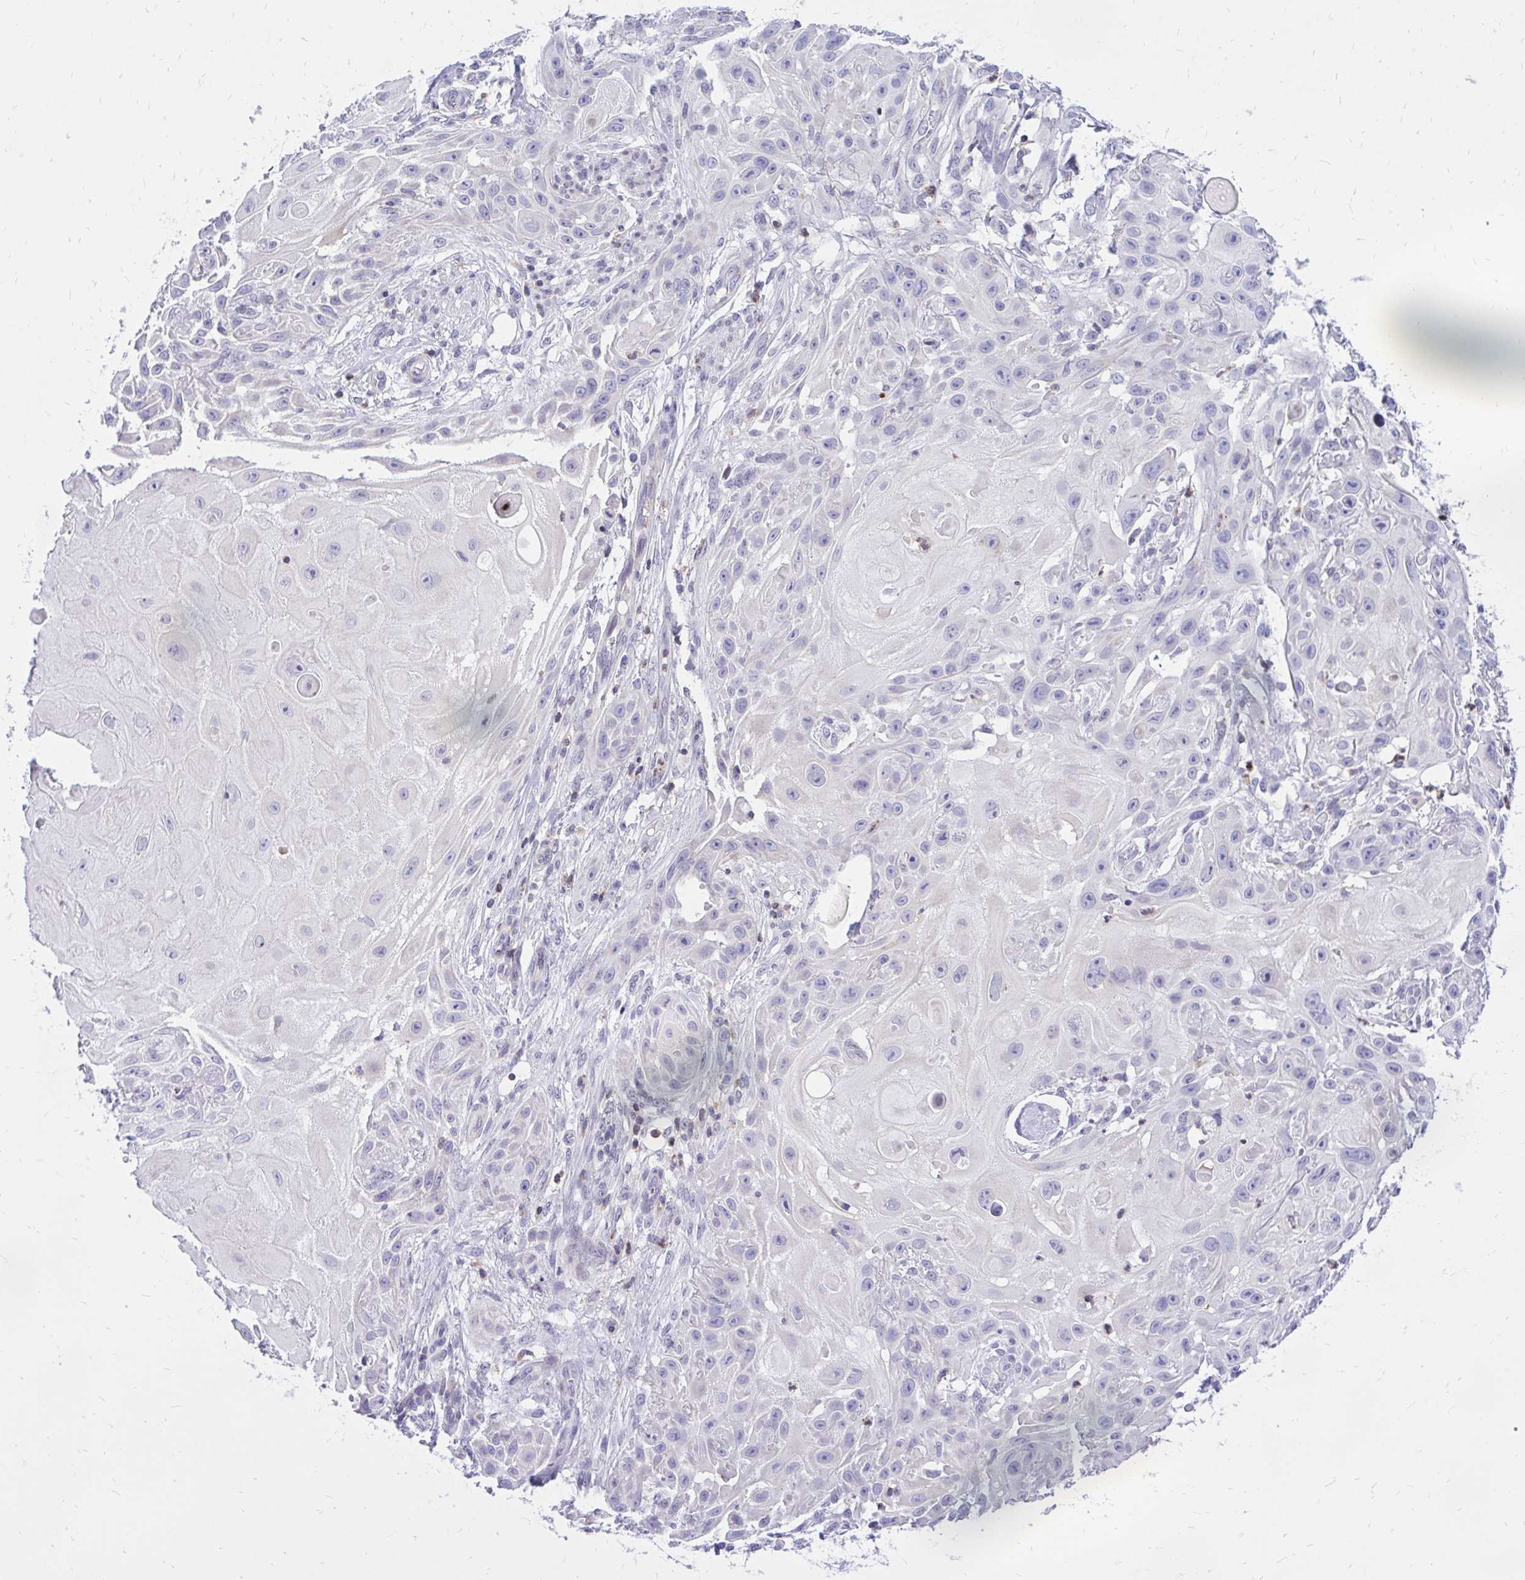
{"staining": {"intensity": "negative", "quantity": "none", "location": "none"}, "tissue": "skin cancer", "cell_type": "Tumor cells", "image_type": "cancer", "snomed": [{"axis": "morphology", "description": "Squamous cell carcinoma, NOS"}, {"axis": "topography", "description": "Skin"}], "caption": "IHC of skin cancer shows no staining in tumor cells. (Immunohistochemistry, brightfield microscopy, high magnification).", "gene": "CXCL8", "patient": {"sex": "female", "age": 91}}